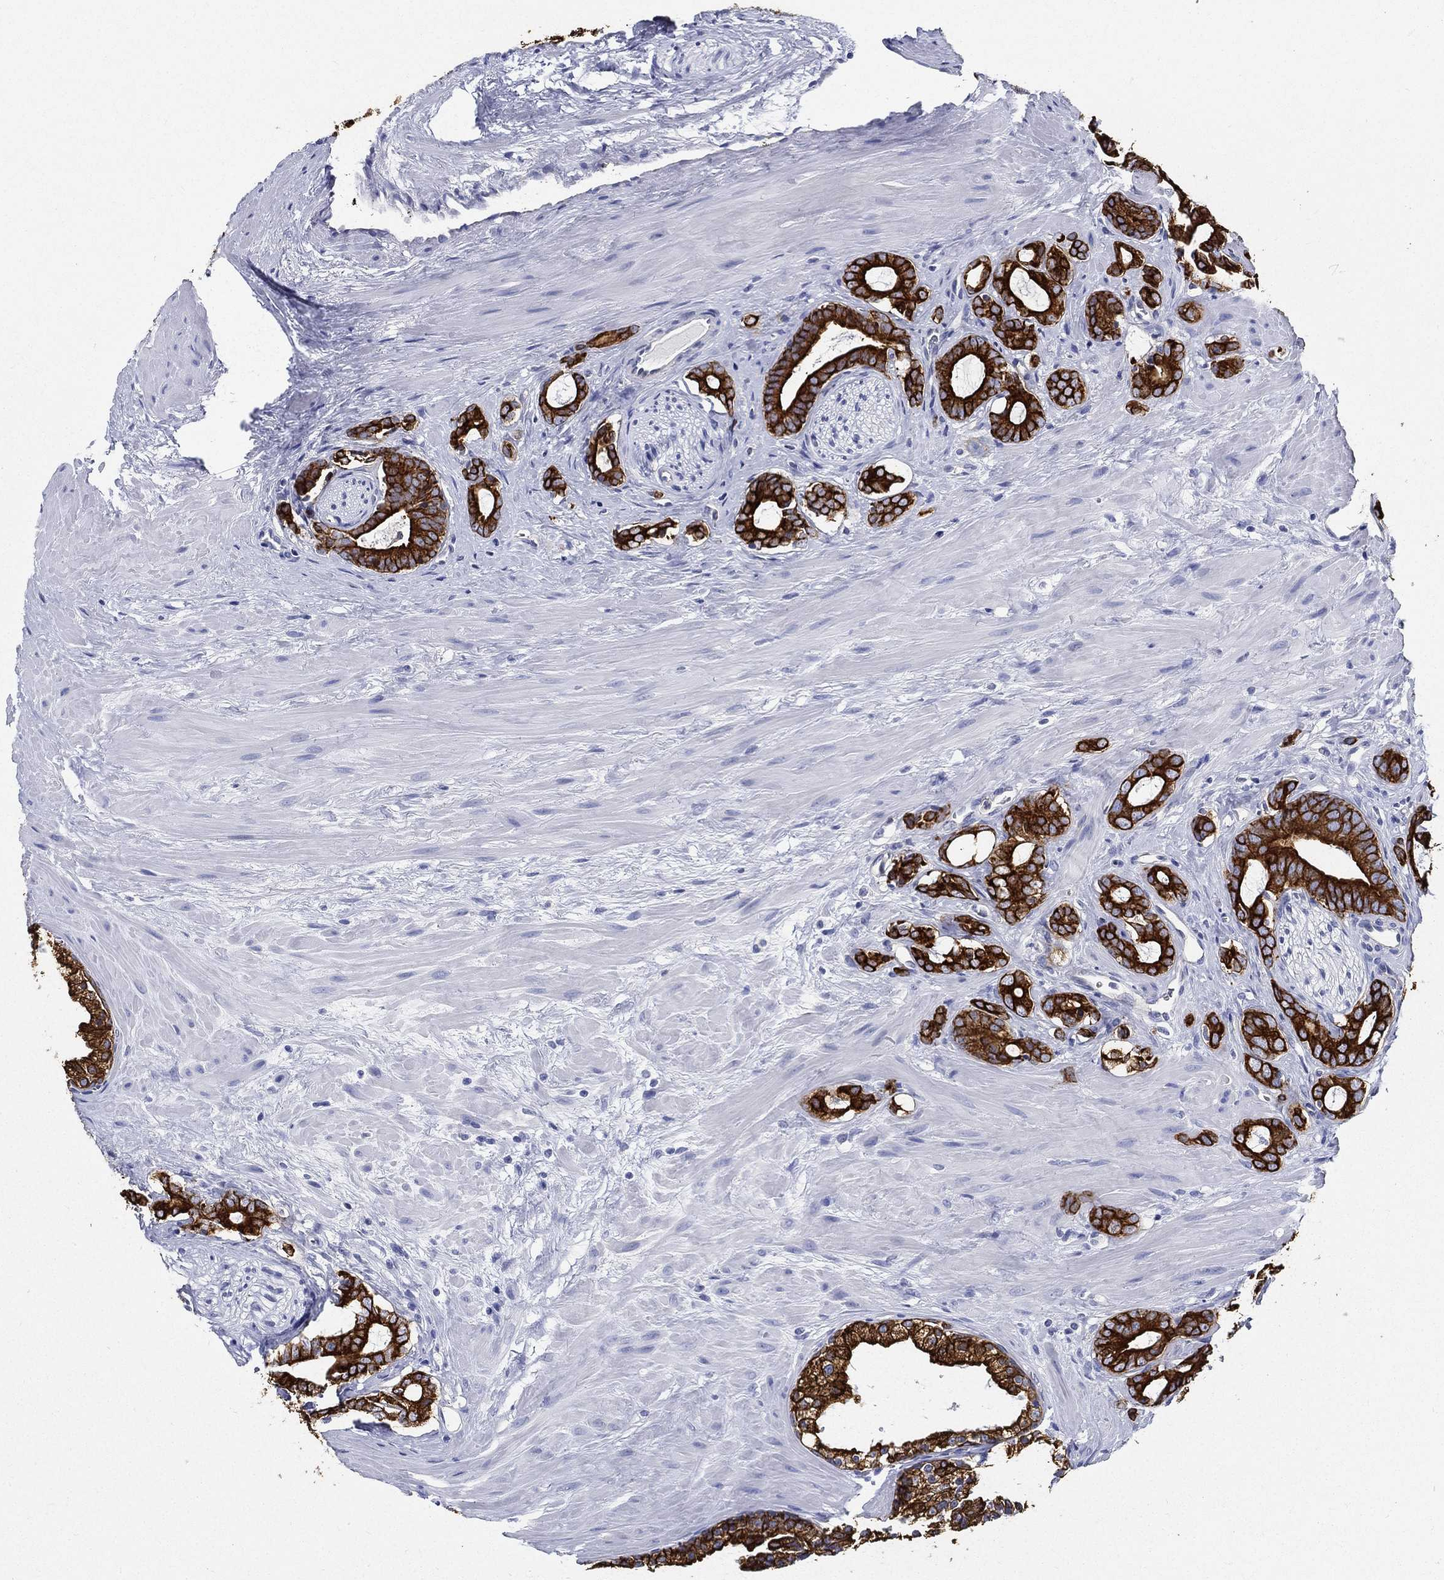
{"staining": {"intensity": "strong", "quantity": ">75%", "location": "cytoplasmic/membranous"}, "tissue": "prostate cancer", "cell_type": "Tumor cells", "image_type": "cancer", "snomed": [{"axis": "morphology", "description": "Adenocarcinoma, NOS"}, {"axis": "topography", "description": "Prostate"}], "caption": "This histopathology image exhibits prostate cancer stained with immunohistochemistry (IHC) to label a protein in brown. The cytoplasmic/membranous of tumor cells show strong positivity for the protein. Nuclei are counter-stained blue.", "gene": "NEDD9", "patient": {"sex": "male", "age": 55}}